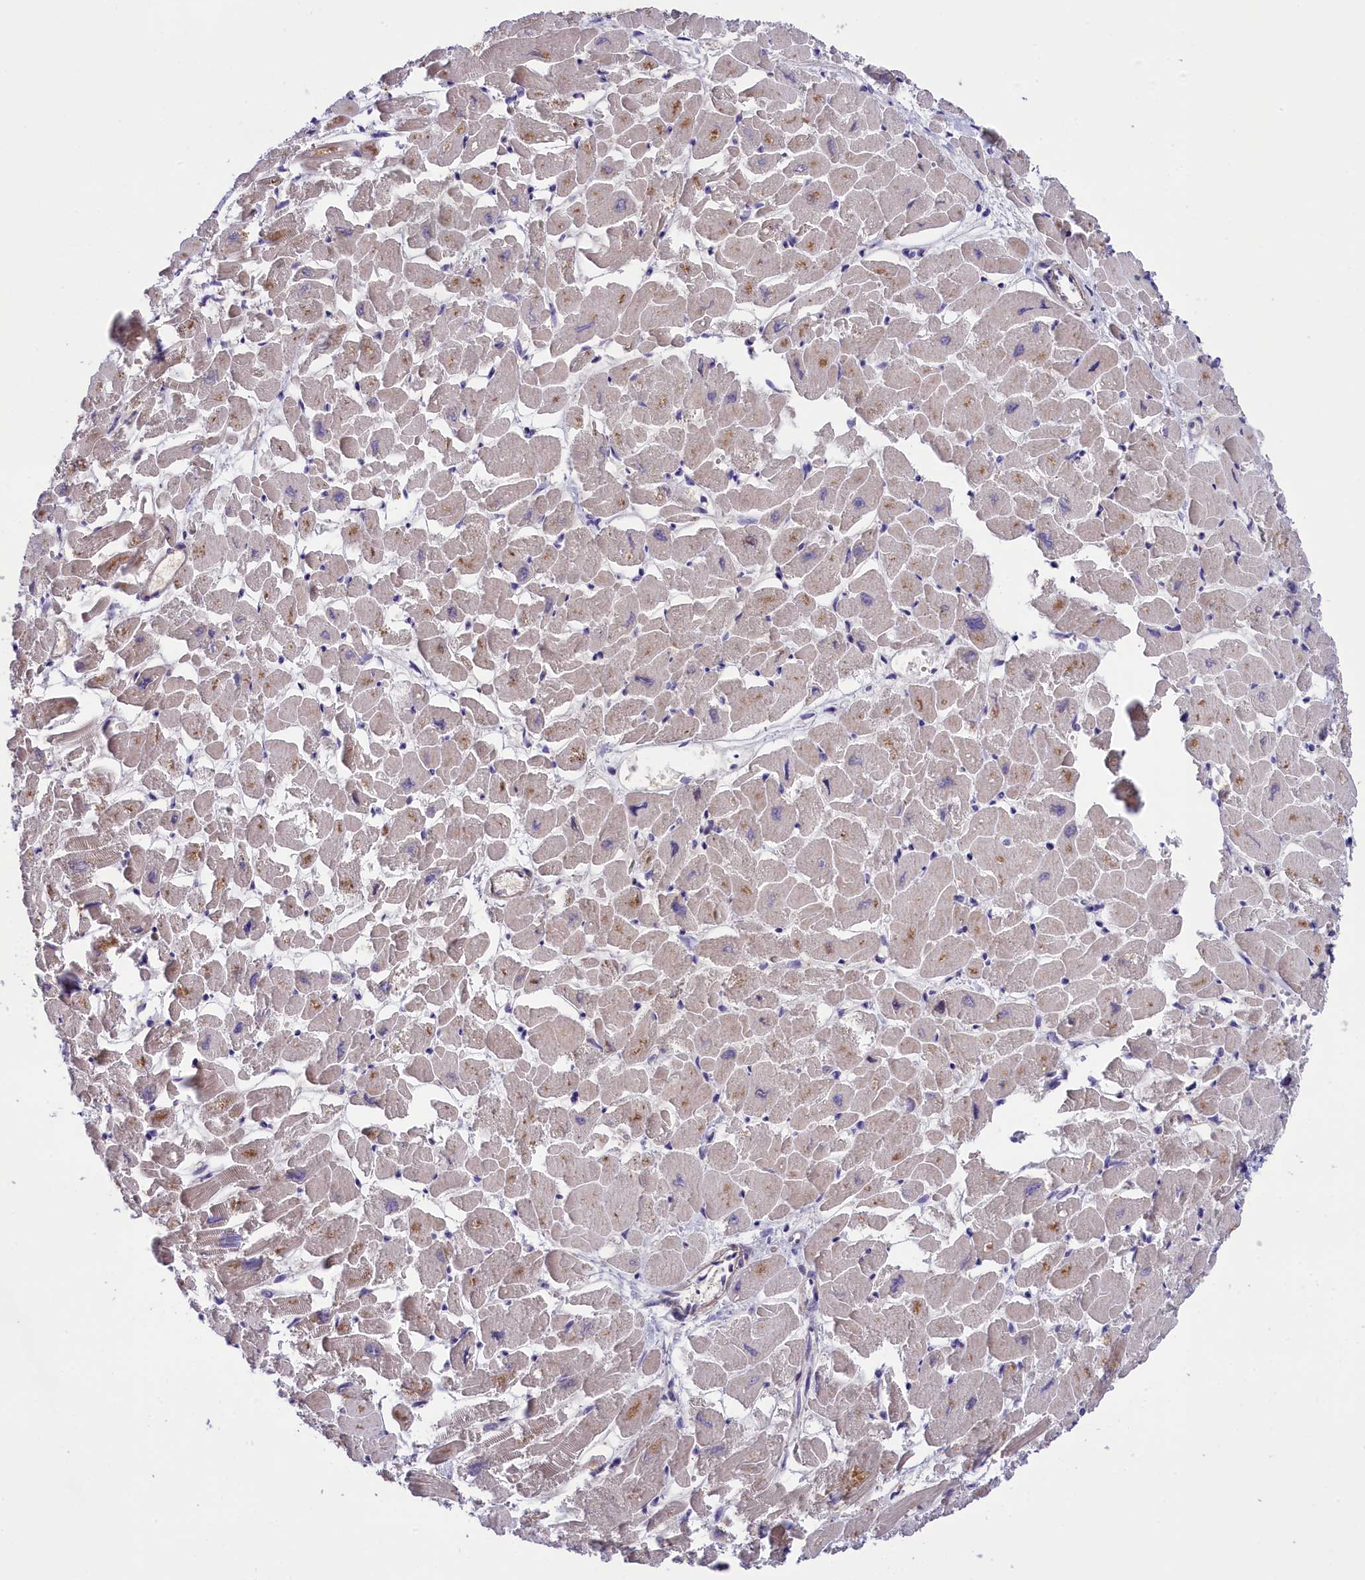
{"staining": {"intensity": "moderate", "quantity": "<25%", "location": "cytoplasmic/membranous"}, "tissue": "heart muscle", "cell_type": "Cardiomyocytes", "image_type": "normal", "snomed": [{"axis": "morphology", "description": "Normal tissue, NOS"}, {"axis": "topography", "description": "Heart"}], "caption": "Heart muscle stained with DAB immunohistochemistry (IHC) displays low levels of moderate cytoplasmic/membranous expression in approximately <25% of cardiomyocytes.", "gene": "ABCC10", "patient": {"sex": "male", "age": 54}}